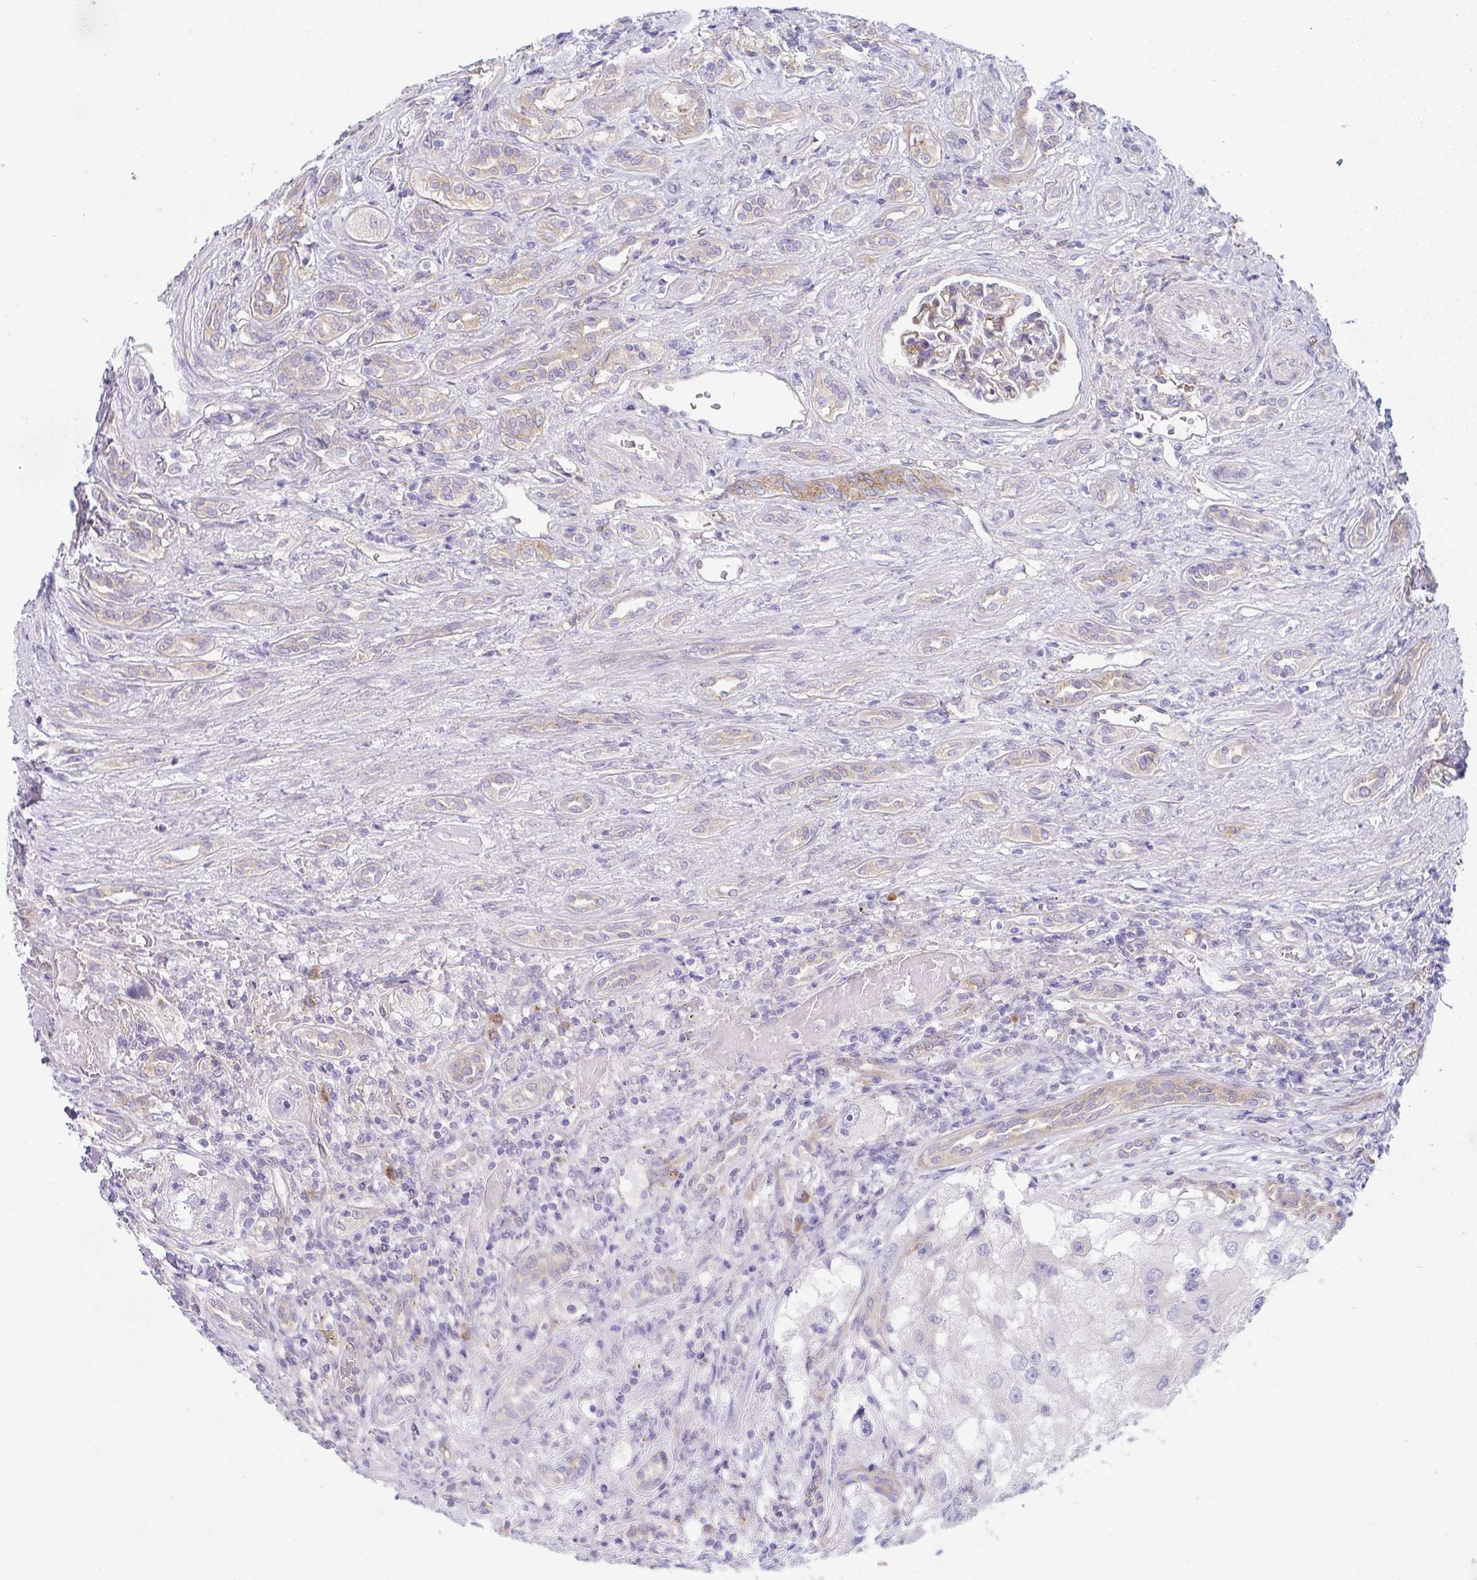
{"staining": {"intensity": "negative", "quantity": "none", "location": "none"}, "tissue": "renal cancer", "cell_type": "Tumor cells", "image_type": "cancer", "snomed": [{"axis": "morphology", "description": "Adenocarcinoma, NOS"}, {"axis": "topography", "description": "Kidney"}], "caption": "IHC of human renal cancer (adenocarcinoma) demonstrates no staining in tumor cells. (Immunohistochemistry (ihc), brightfield microscopy, high magnification).", "gene": "GAB1", "patient": {"sex": "male", "age": 63}}